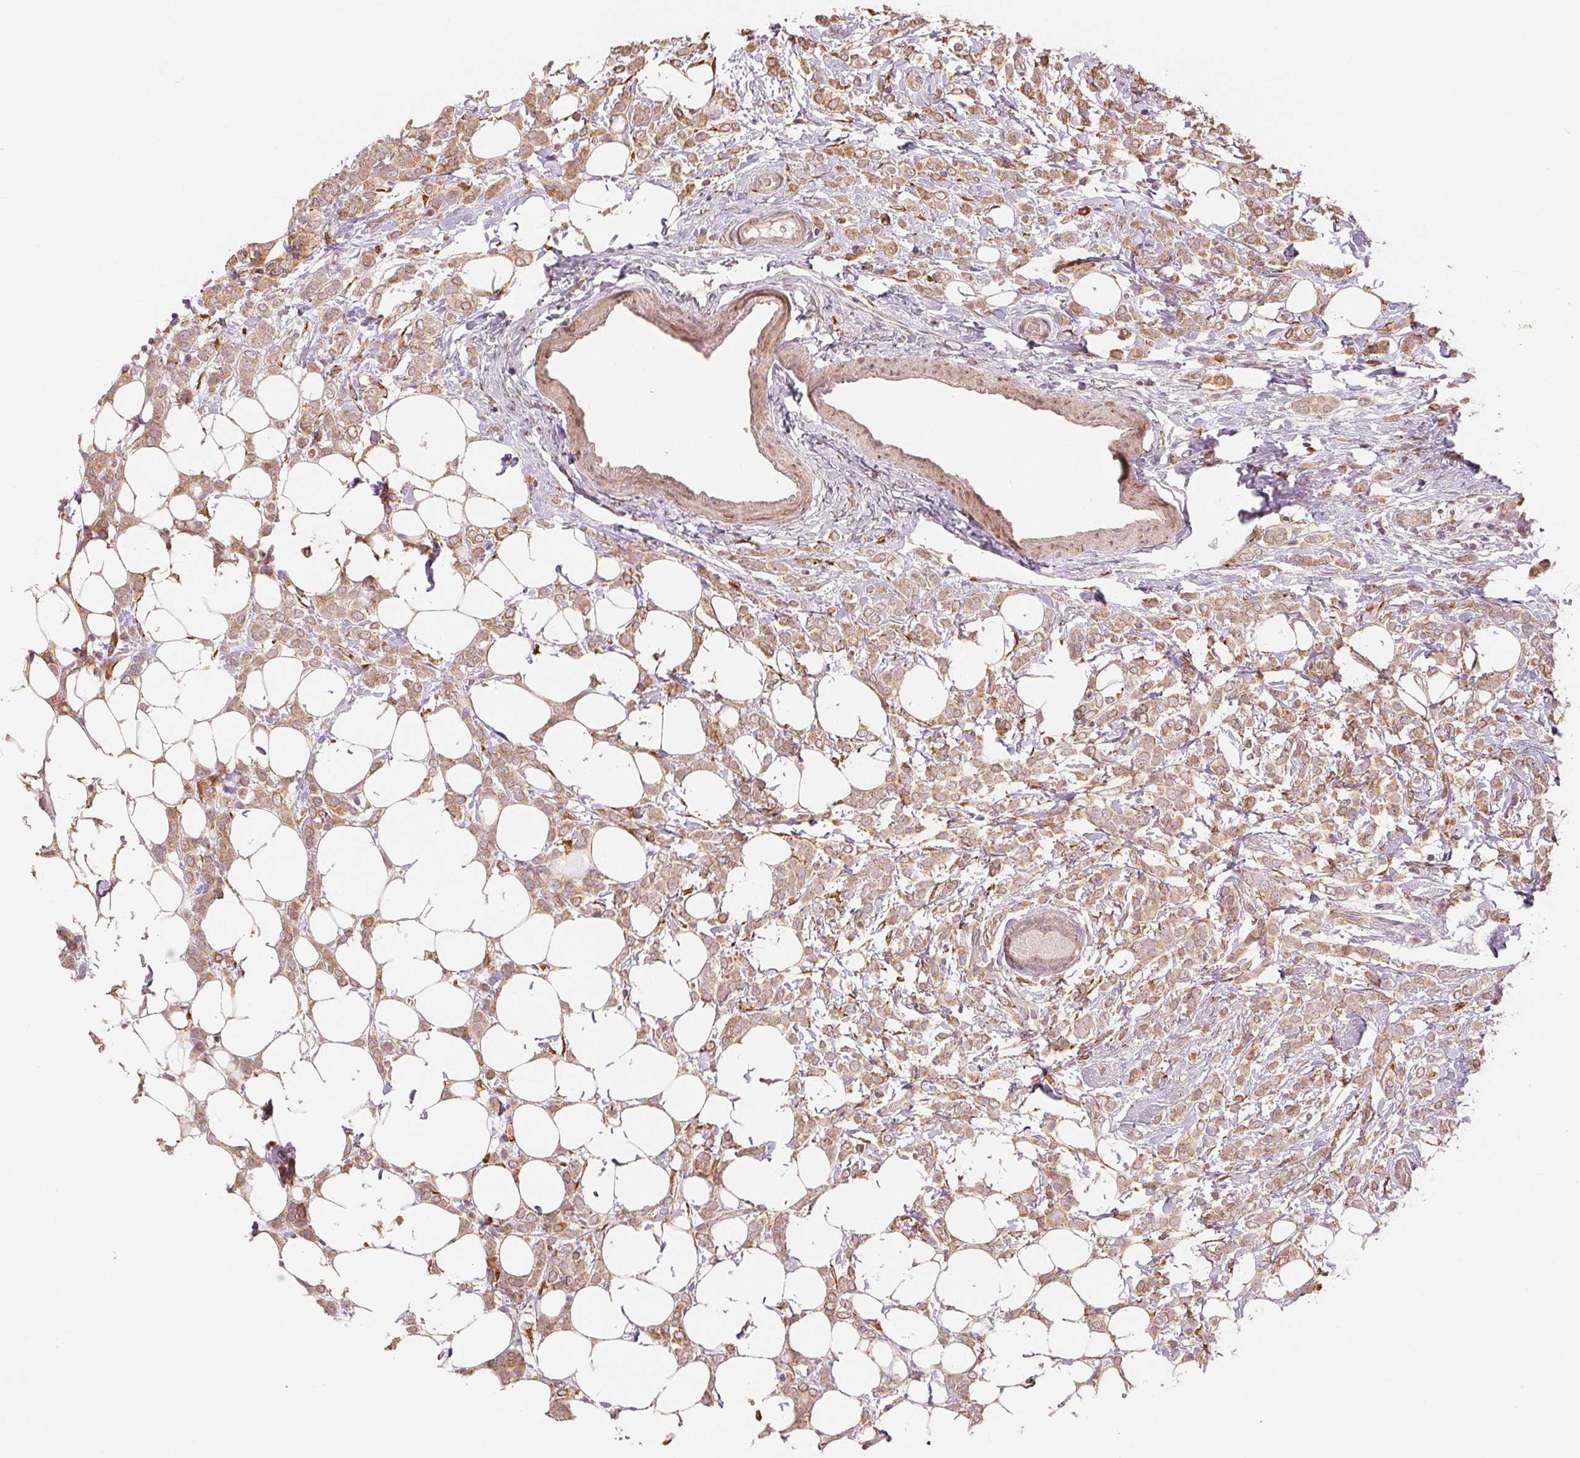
{"staining": {"intensity": "moderate", "quantity": ">75%", "location": "cytoplasmic/membranous"}, "tissue": "breast cancer", "cell_type": "Tumor cells", "image_type": "cancer", "snomed": [{"axis": "morphology", "description": "Lobular carcinoma"}, {"axis": "topography", "description": "Breast"}], "caption": "IHC photomicrograph of neoplastic tissue: human breast cancer (lobular carcinoma) stained using immunohistochemistry displays medium levels of moderate protein expression localized specifically in the cytoplasmic/membranous of tumor cells, appearing as a cytoplasmic/membranous brown color.", "gene": "SLC20A1", "patient": {"sex": "female", "age": 49}}